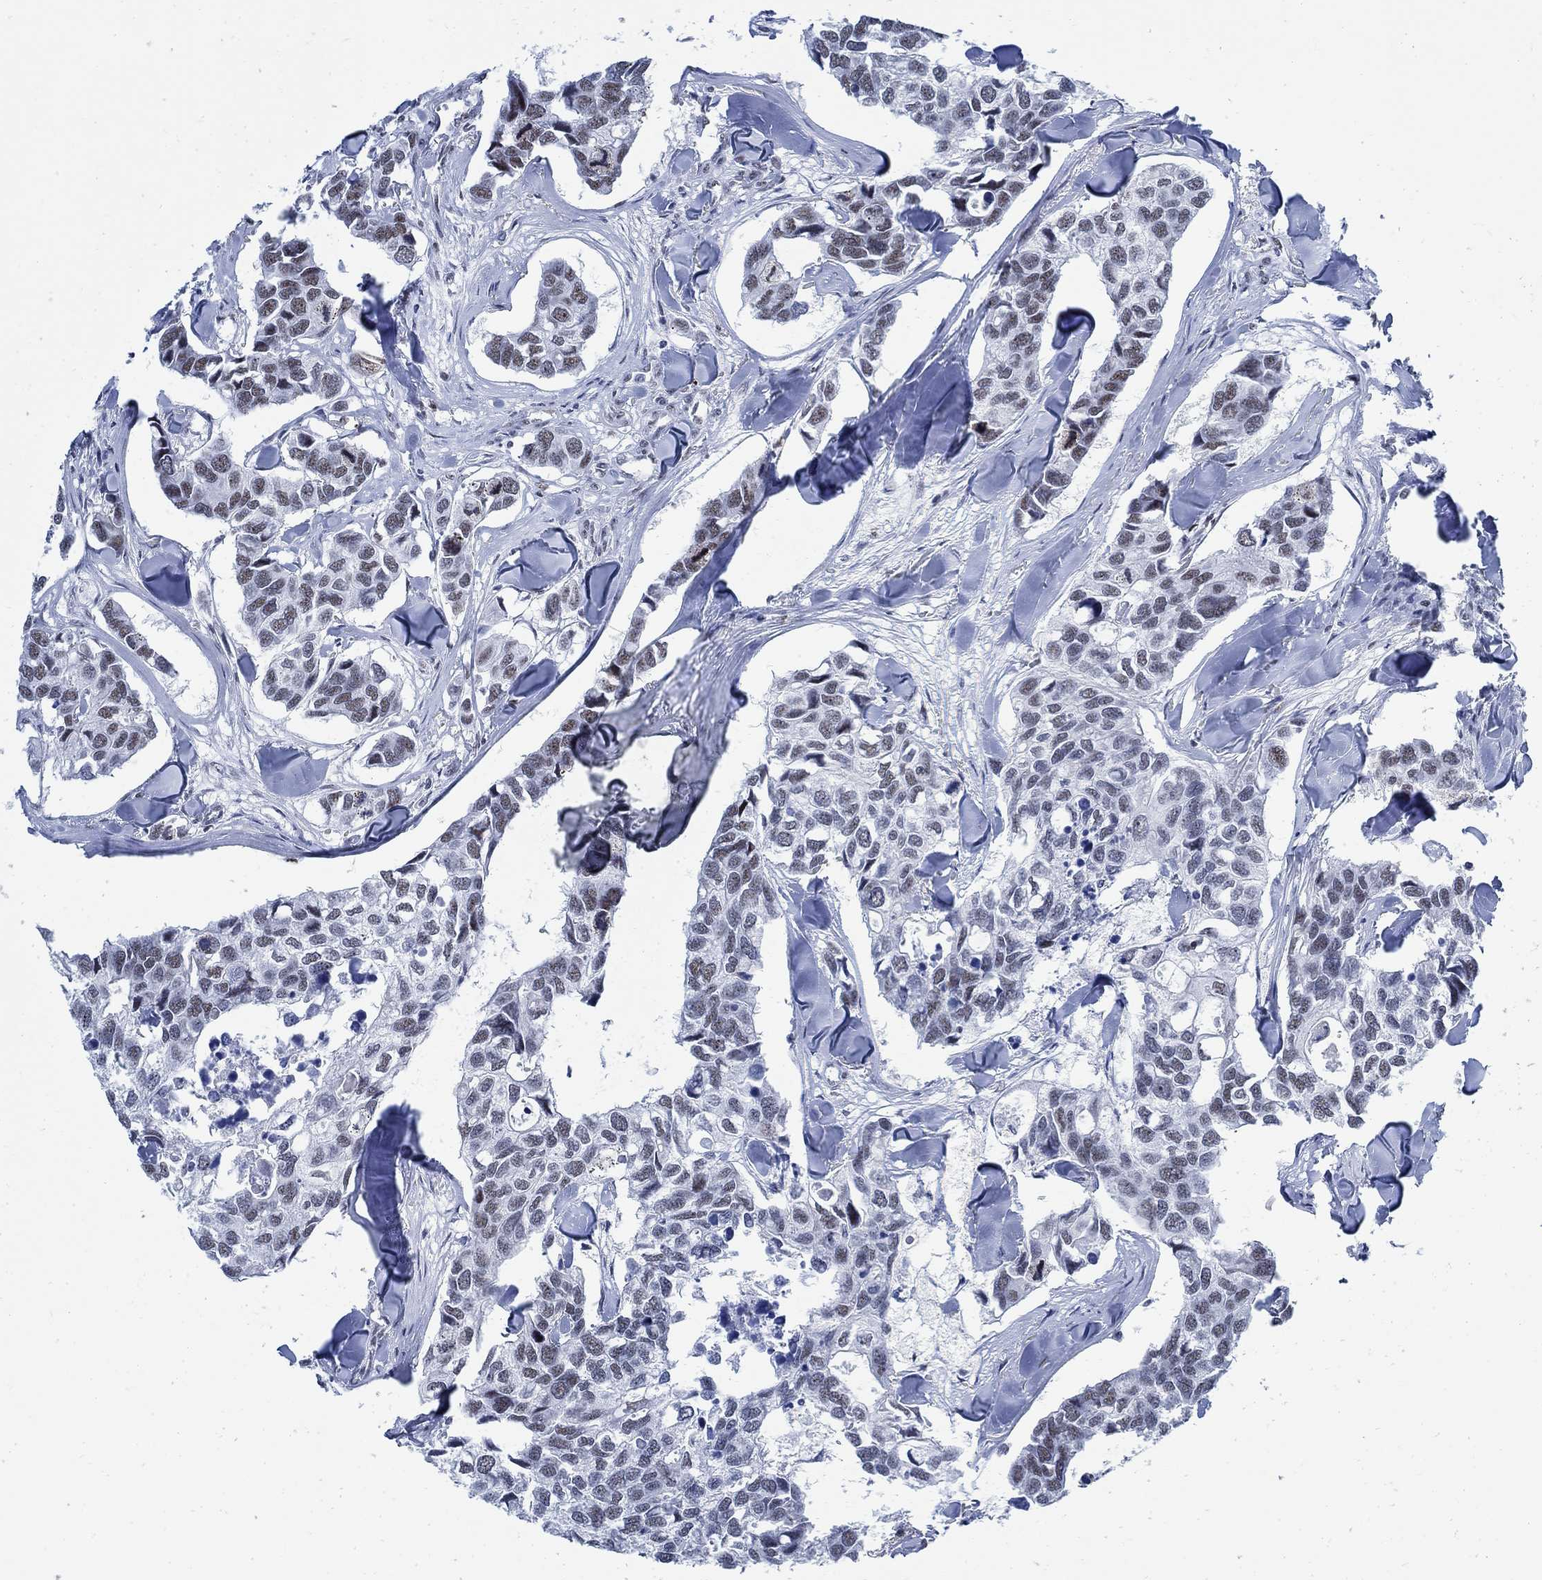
{"staining": {"intensity": "weak", "quantity": "<25%", "location": "nuclear"}, "tissue": "breast cancer", "cell_type": "Tumor cells", "image_type": "cancer", "snomed": [{"axis": "morphology", "description": "Duct carcinoma"}, {"axis": "topography", "description": "Breast"}], "caption": "A micrograph of breast cancer (intraductal carcinoma) stained for a protein displays no brown staining in tumor cells. Nuclei are stained in blue.", "gene": "DLK1", "patient": {"sex": "female", "age": 83}}